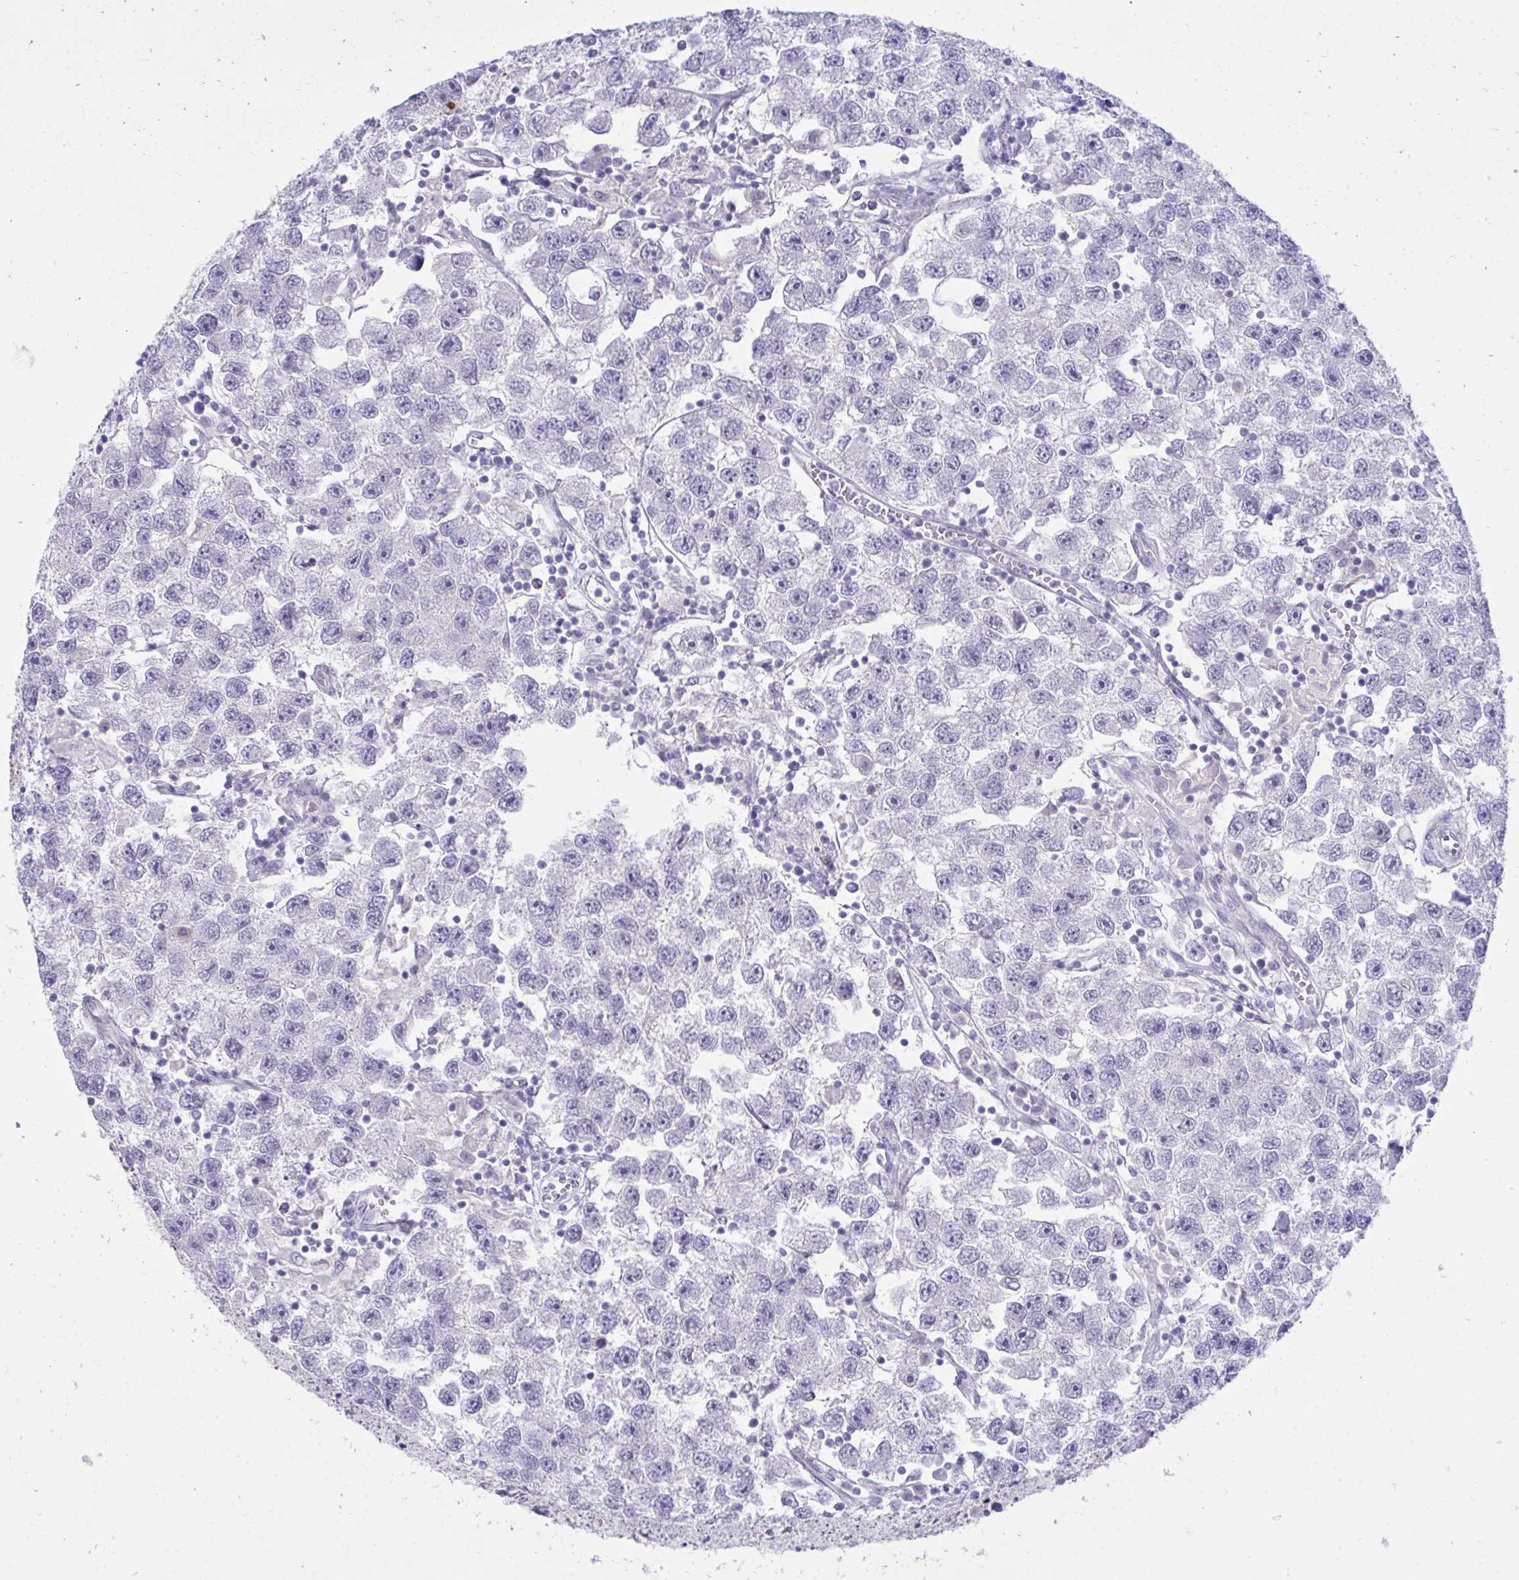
{"staining": {"intensity": "negative", "quantity": "none", "location": "none"}, "tissue": "testis cancer", "cell_type": "Tumor cells", "image_type": "cancer", "snomed": [{"axis": "morphology", "description": "Seminoma, NOS"}, {"axis": "topography", "description": "Testis"}], "caption": "Immunohistochemistry histopathology image of neoplastic tissue: human testis seminoma stained with DAB (3,3'-diaminobenzidine) displays no significant protein positivity in tumor cells. The staining is performed using DAB (3,3'-diaminobenzidine) brown chromogen with nuclei counter-stained in using hematoxylin.", "gene": "MED9", "patient": {"sex": "male", "age": 26}}